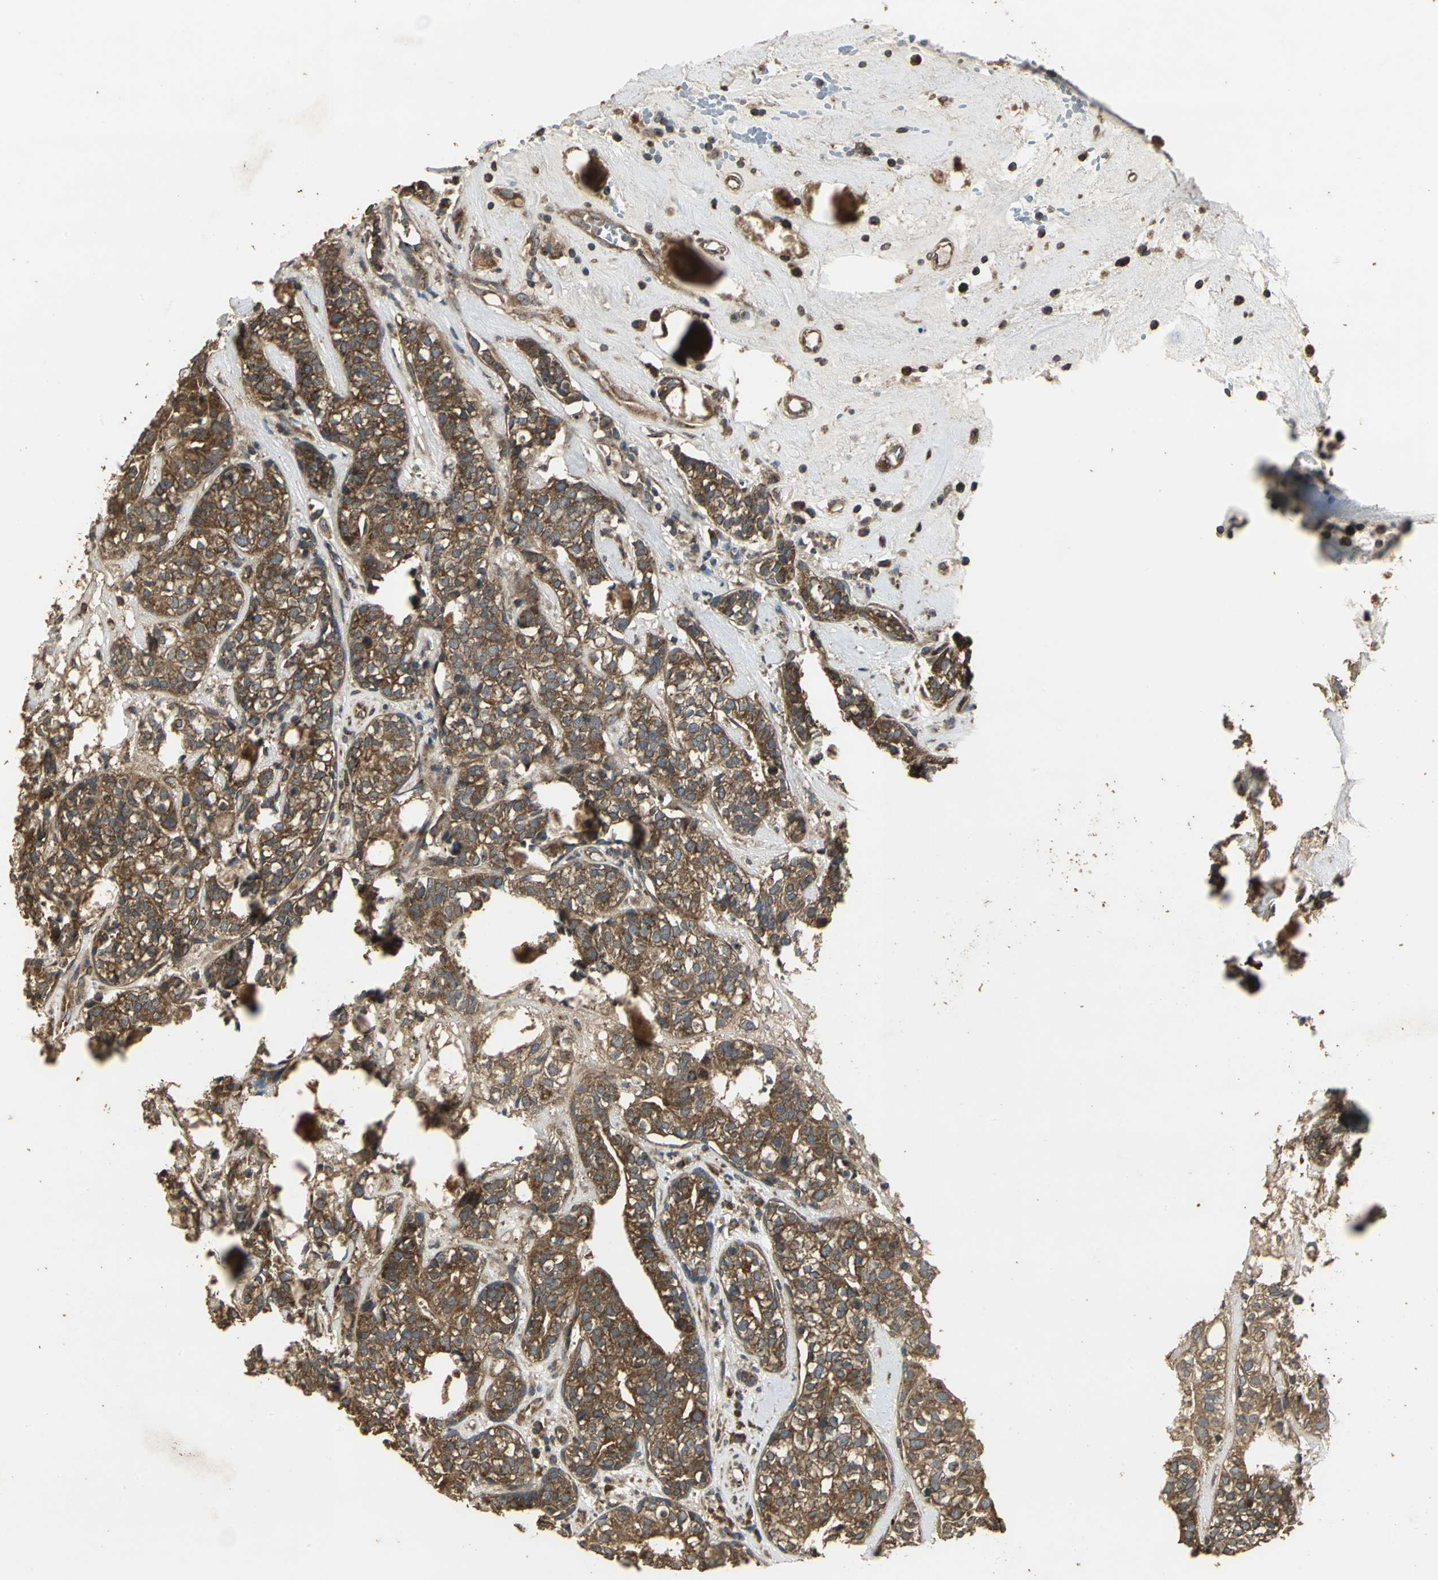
{"staining": {"intensity": "strong", "quantity": ">75%", "location": "cytoplasmic/membranous"}, "tissue": "head and neck cancer", "cell_type": "Tumor cells", "image_type": "cancer", "snomed": [{"axis": "morphology", "description": "Adenocarcinoma, NOS"}, {"axis": "topography", "description": "Salivary gland"}, {"axis": "topography", "description": "Head-Neck"}], "caption": "This is a histology image of IHC staining of head and neck cancer, which shows strong positivity in the cytoplasmic/membranous of tumor cells.", "gene": "KANK1", "patient": {"sex": "female", "age": 65}}